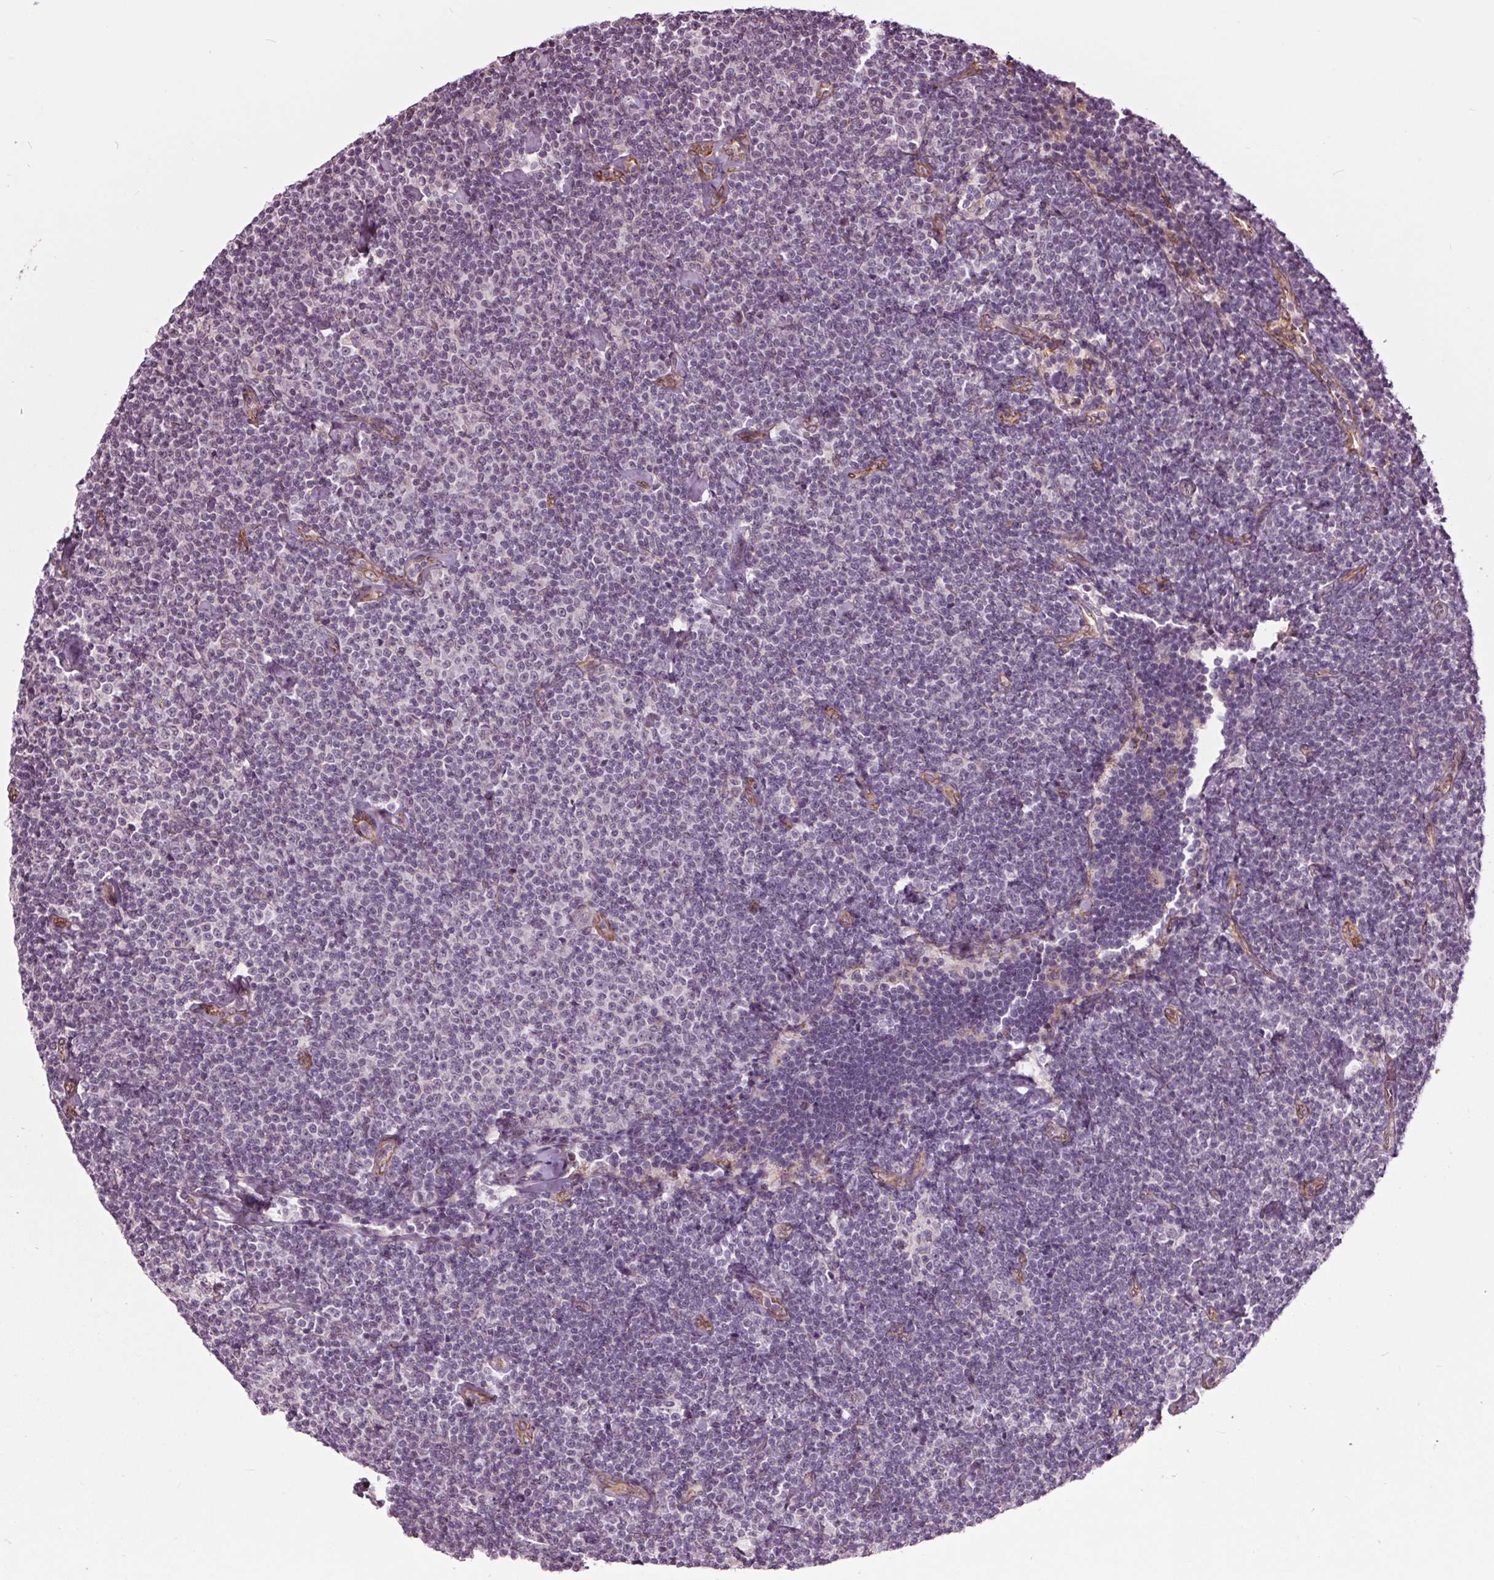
{"staining": {"intensity": "negative", "quantity": "none", "location": "none"}, "tissue": "lymphoma", "cell_type": "Tumor cells", "image_type": "cancer", "snomed": [{"axis": "morphology", "description": "Malignant lymphoma, non-Hodgkin's type, Low grade"}, {"axis": "topography", "description": "Lymph node"}], "caption": "An IHC image of lymphoma is shown. There is no staining in tumor cells of lymphoma.", "gene": "HAUS5", "patient": {"sex": "male", "age": 81}}